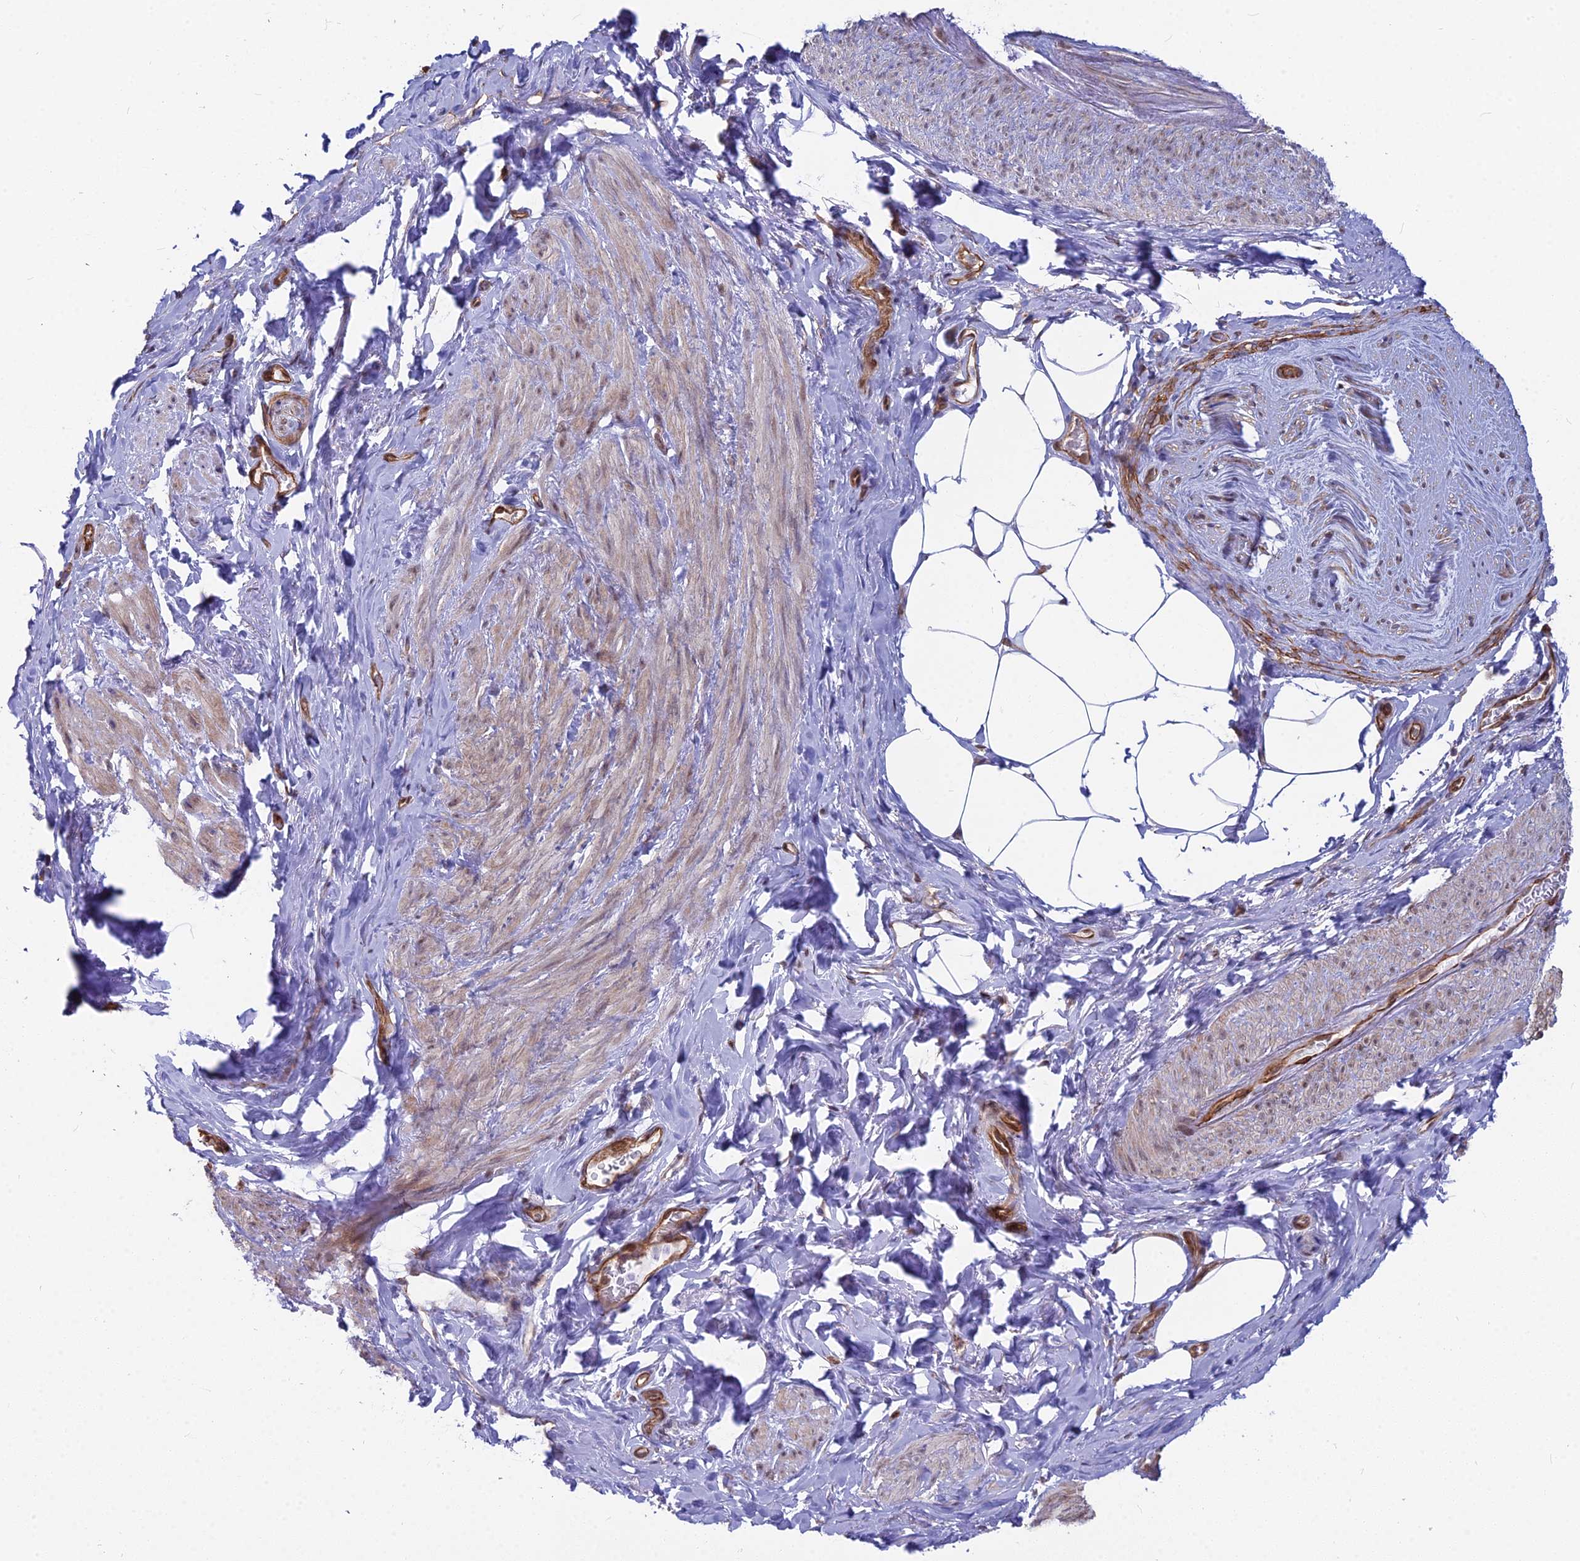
{"staining": {"intensity": "weak", "quantity": "25%-75%", "location": "cytoplasmic/membranous"}, "tissue": "smooth muscle", "cell_type": "Smooth muscle cells", "image_type": "normal", "snomed": [{"axis": "morphology", "description": "Normal tissue, NOS"}, {"axis": "topography", "description": "Smooth muscle"}, {"axis": "topography", "description": "Peripheral nerve tissue"}], "caption": "Smooth muscle stained with a brown dye displays weak cytoplasmic/membranous positive staining in about 25%-75% of smooth muscle cells.", "gene": "YJU2", "patient": {"sex": "male", "age": 69}}